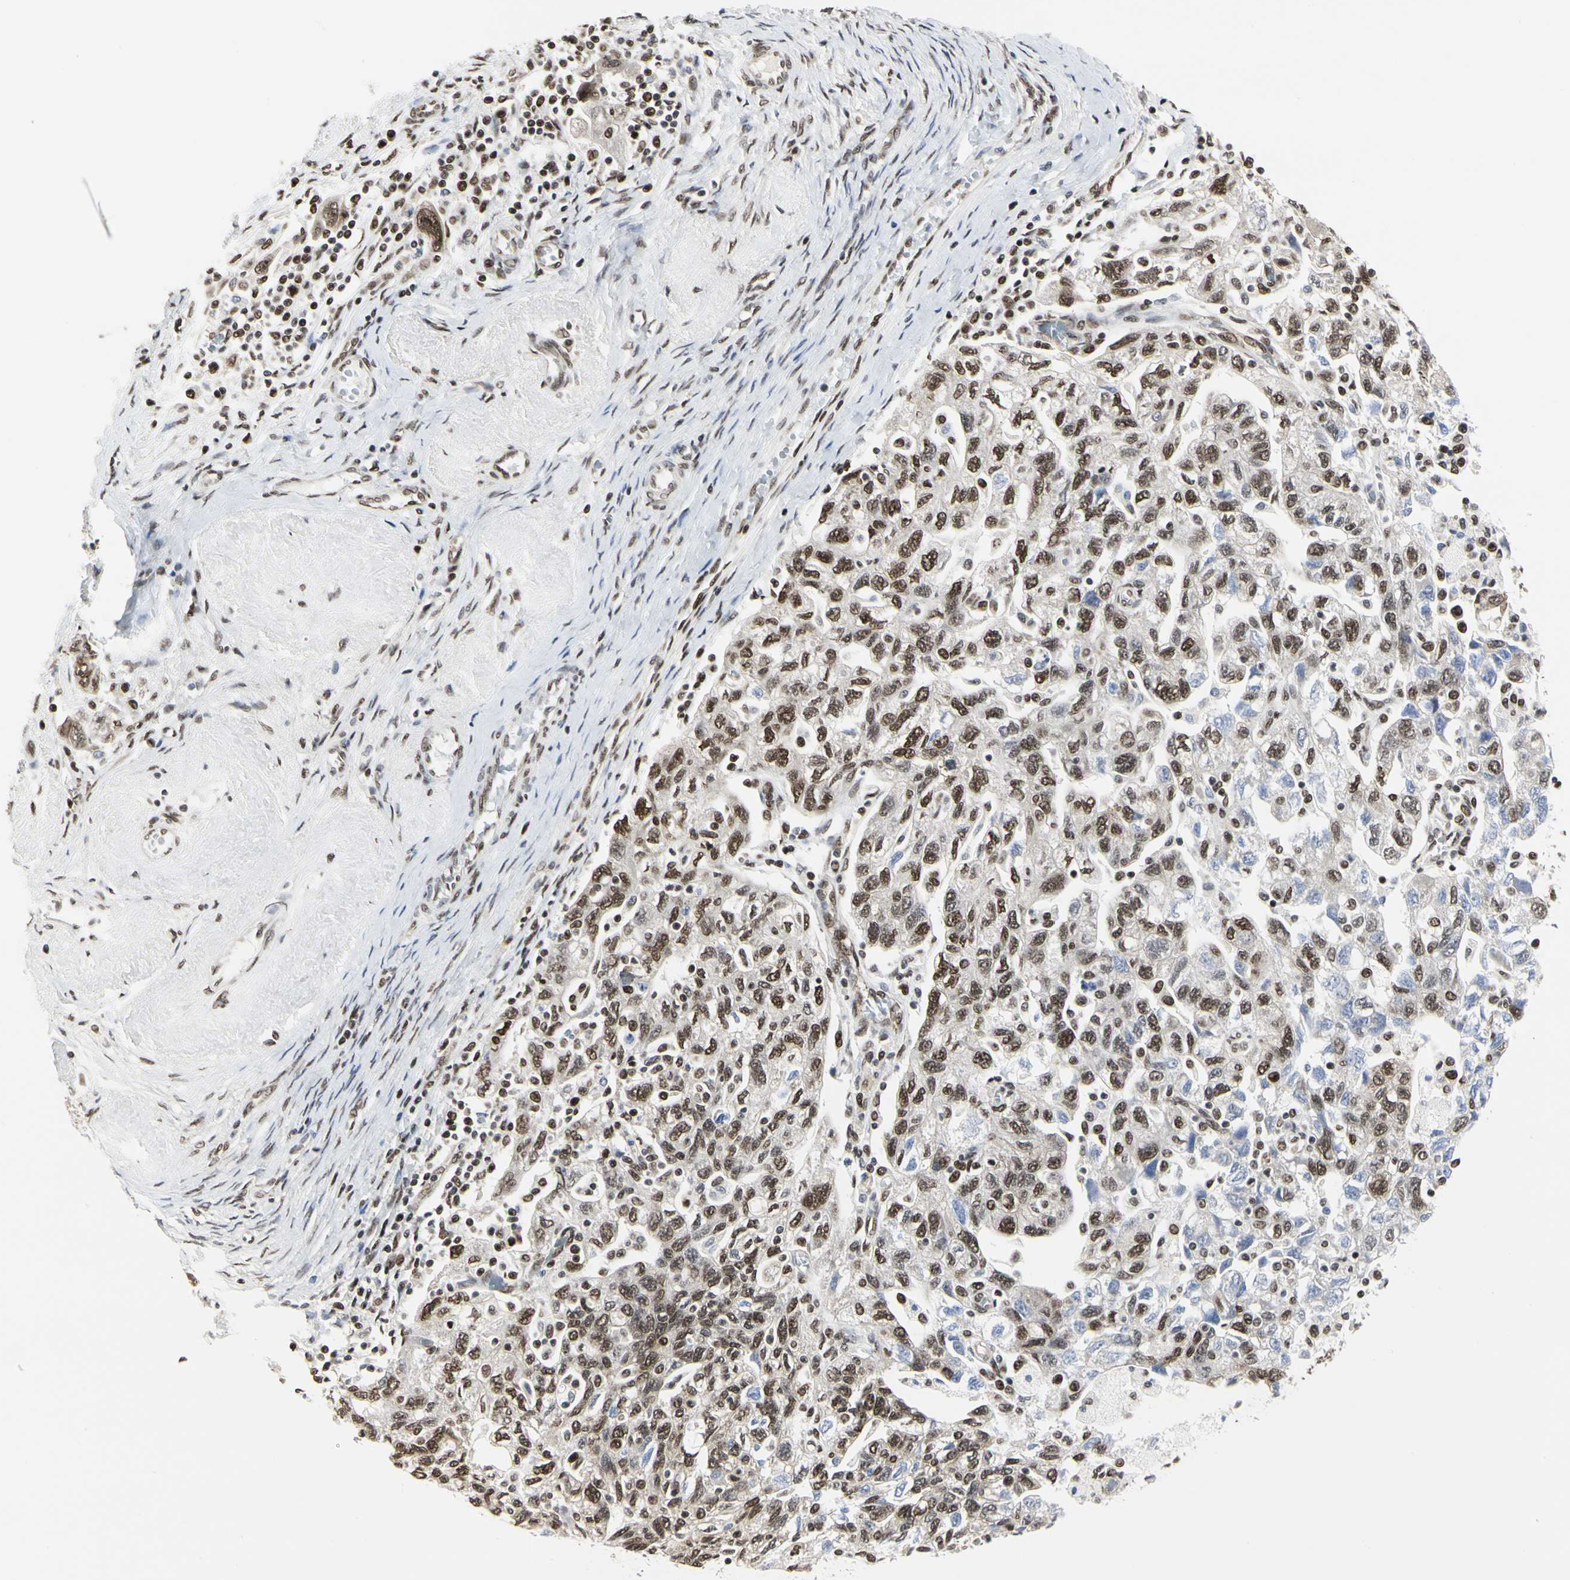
{"staining": {"intensity": "moderate", "quantity": ">75%", "location": "nuclear"}, "tissue": "ovarian cancer", "cell_type": "Tumor cells", "image_type": "cancer", "snomed": [{"axis": "morphology", "description": "Carcinoma, NOS"}, {"axis": "morphology", "description": "Cystadenocarcinoma, serous, NOS"}, {"axis": "topography", "description": "Ovary"}], "caption": "Serous cystadenocarcinoma (ovarian) tissue reveals moderate nuclear expression in about >75% of tumor cells The protein is shown in brown color, while the nuclei are stained blue.", "gene": "PRMT3", "patient": {"sex": "female", "age": 69}}